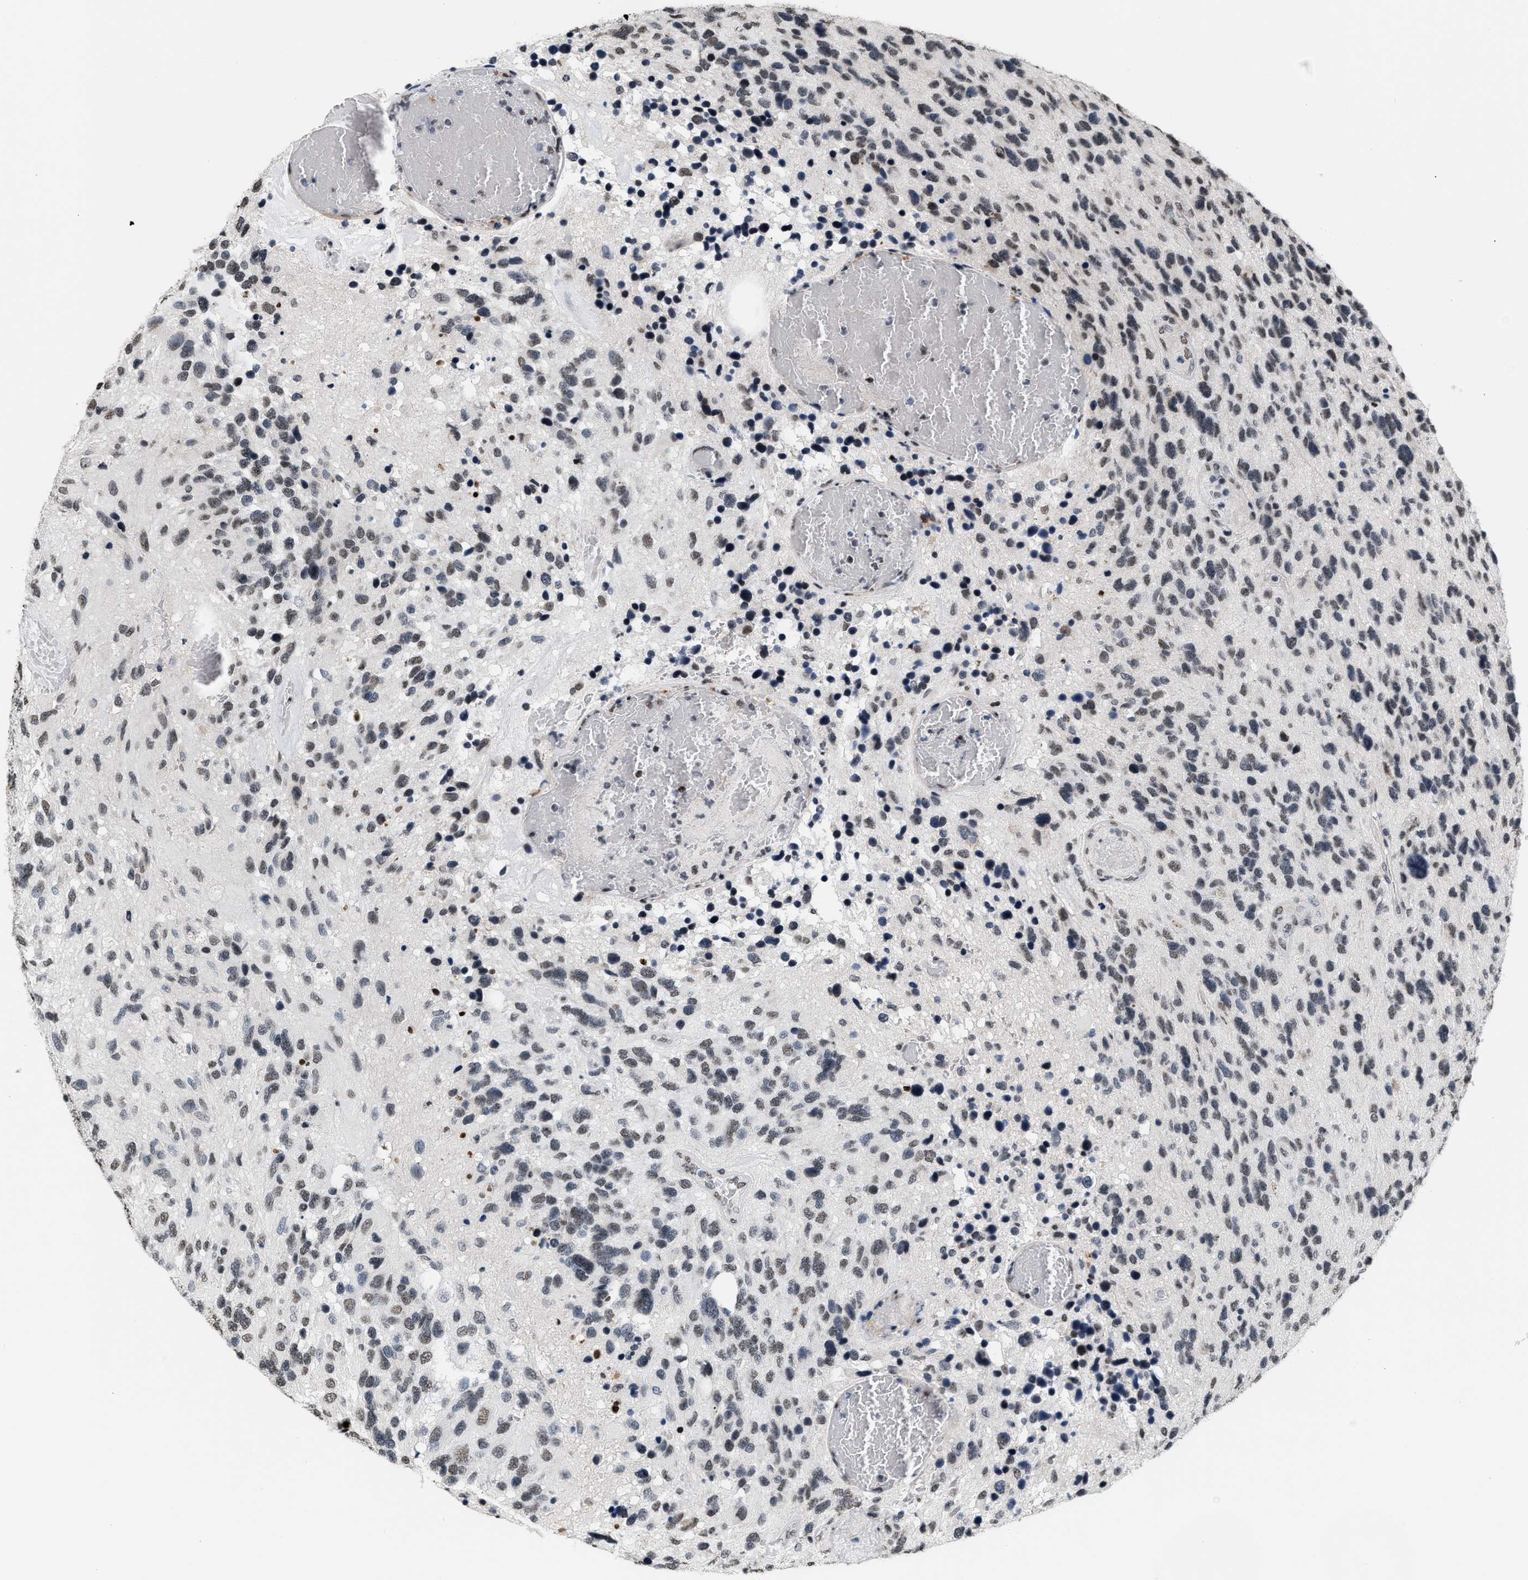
{"staining": {"intensity": "weak", "quantity": ">75%", "location": "nuclear"}, "tissue": "glioma", "cell_type": "Tumor cells", "image_type": "cancer", "snomed": [{"axis": "morphology", "description": "Glioma, malignant, High grade"}, {"axis": "topography", "description": "Brain"}], "caption": "This photomicrograph reveals glioma stained with immunohistochemistry (IHC) to label a protein in brown. The nuclear of tumor cells show weak positivity for the protein. Nuclei are counter-stained blue.", "gene": "RAF1", "patient": {"sex": "female", "age": 58}}